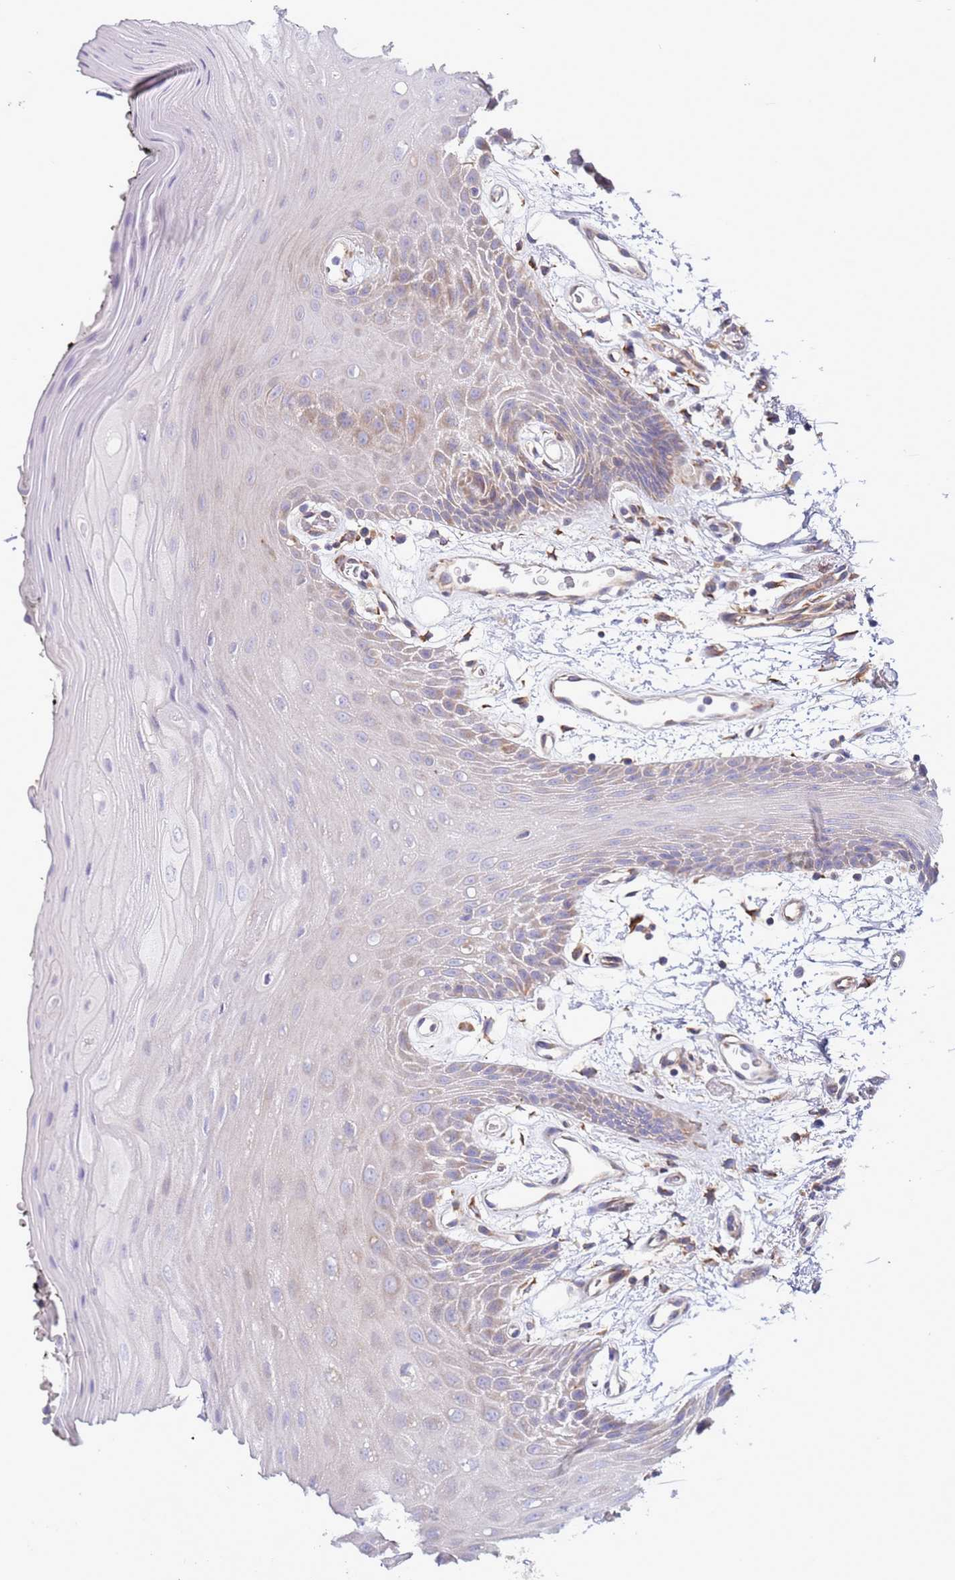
{"staining": {"intensity": "weak", "quantity": "<25%", "location": "cytoplasmic/membranous"}, "tissue": "oral mucosa", "cell_type": "Squamous epithelial cells", "image_type": "normal", "snomed": [{"axis": "morphology", "description": "Normal tissue, NOS"}, {"axis": "topography", "description": "Oral tissue"}, {"axis": "topography", "description": "Tounge, NOS"}], "caption": "Micrograph shows no significant protein positivity in squamous epithelial cells of benign oral mucosa.", "gene": "ARMCX6", "patient": {"sex": "female", "age": 59}}